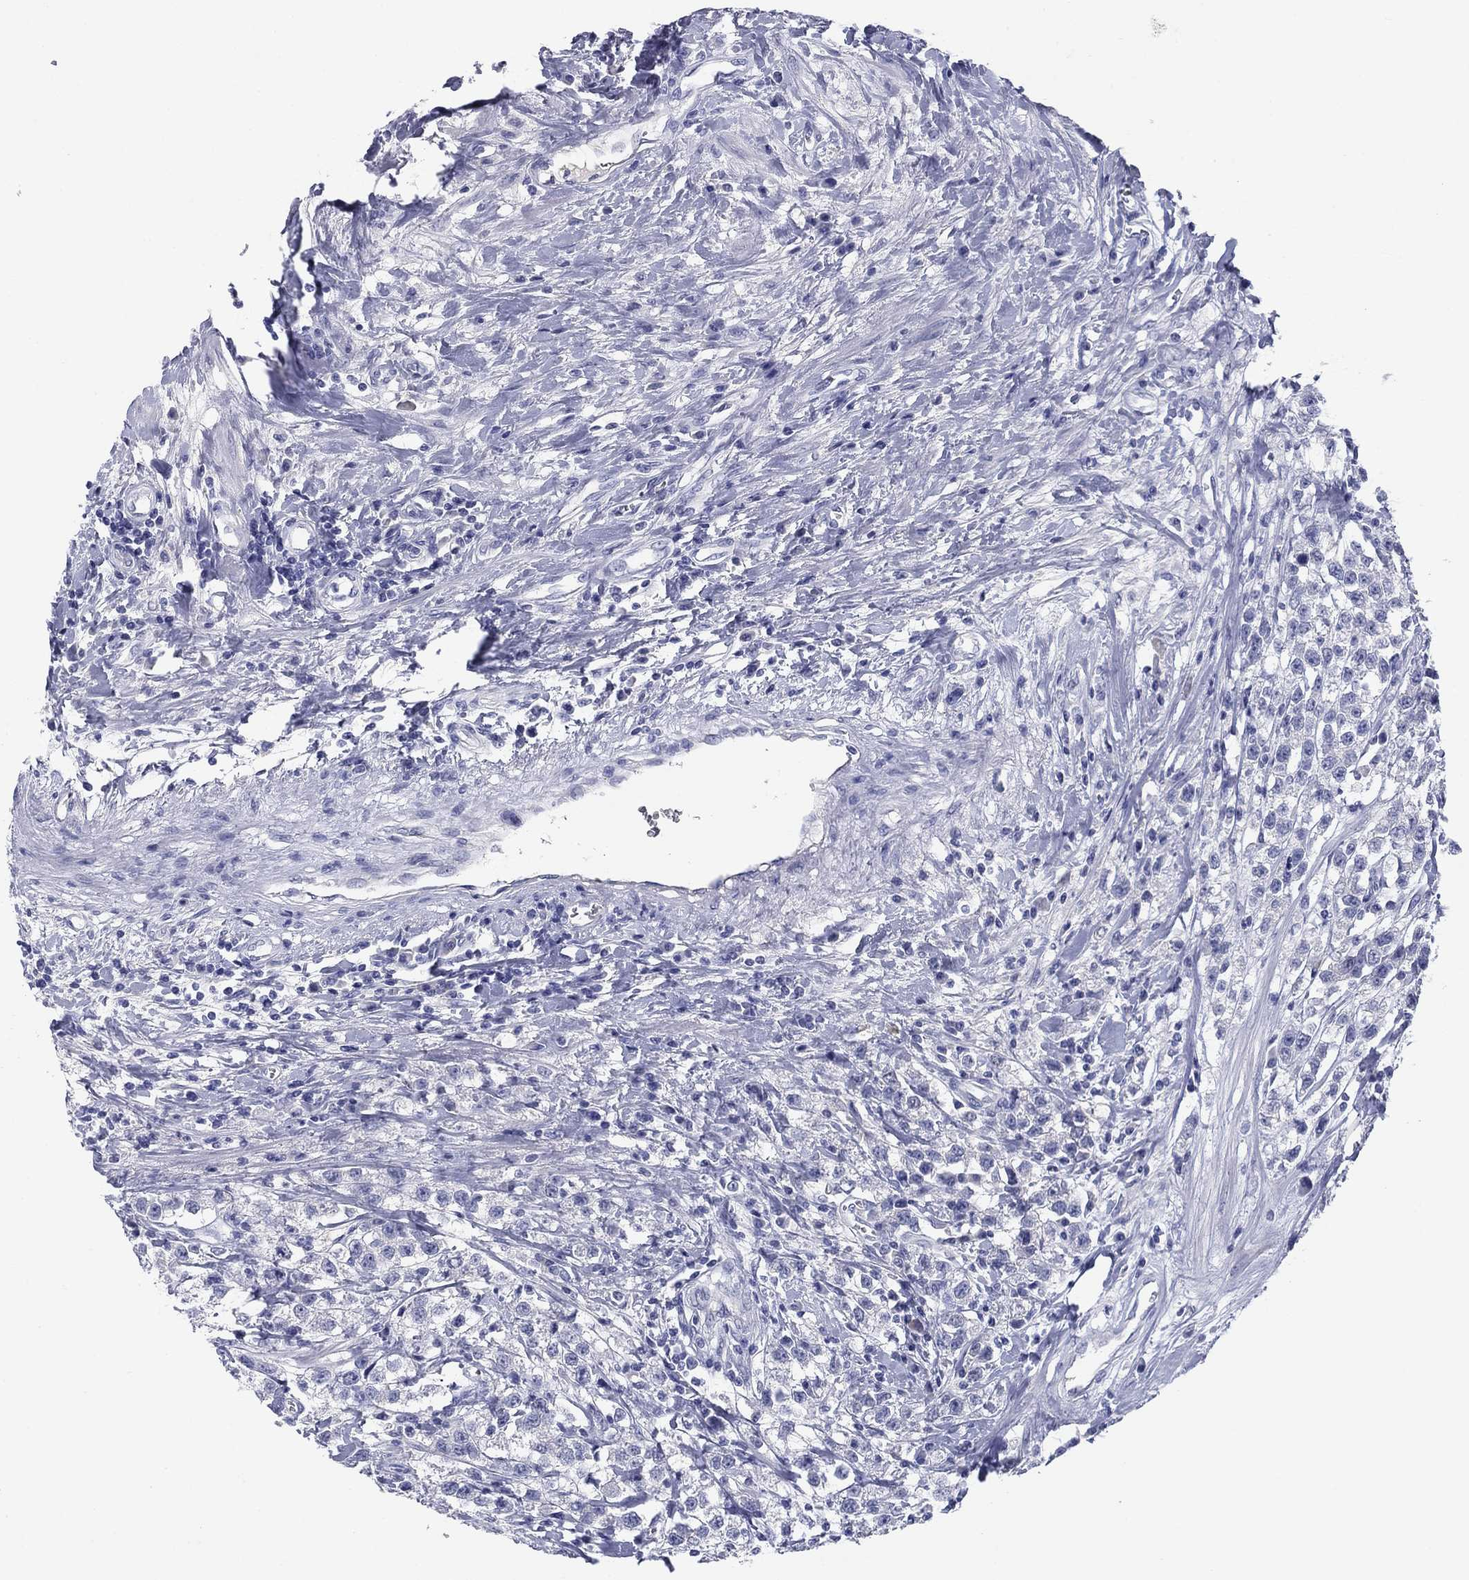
{"staining": {"intensity": "negative", "quantity": "none", "location": "none"}, "tissue": "testis cancer", "cell_type": "Tumor cells", "image_type": "cancer", "snomed": [{"axis": "morphology", "description": "Seminoma, NOS"}, {"axis": "topography", "description": "Testis"}], "caption": "The image exhibits no significant positivity in tumor cells of seminoma (testis).", "gene": "KCNH1", "patient": {"sex": "male", "age": 59}}